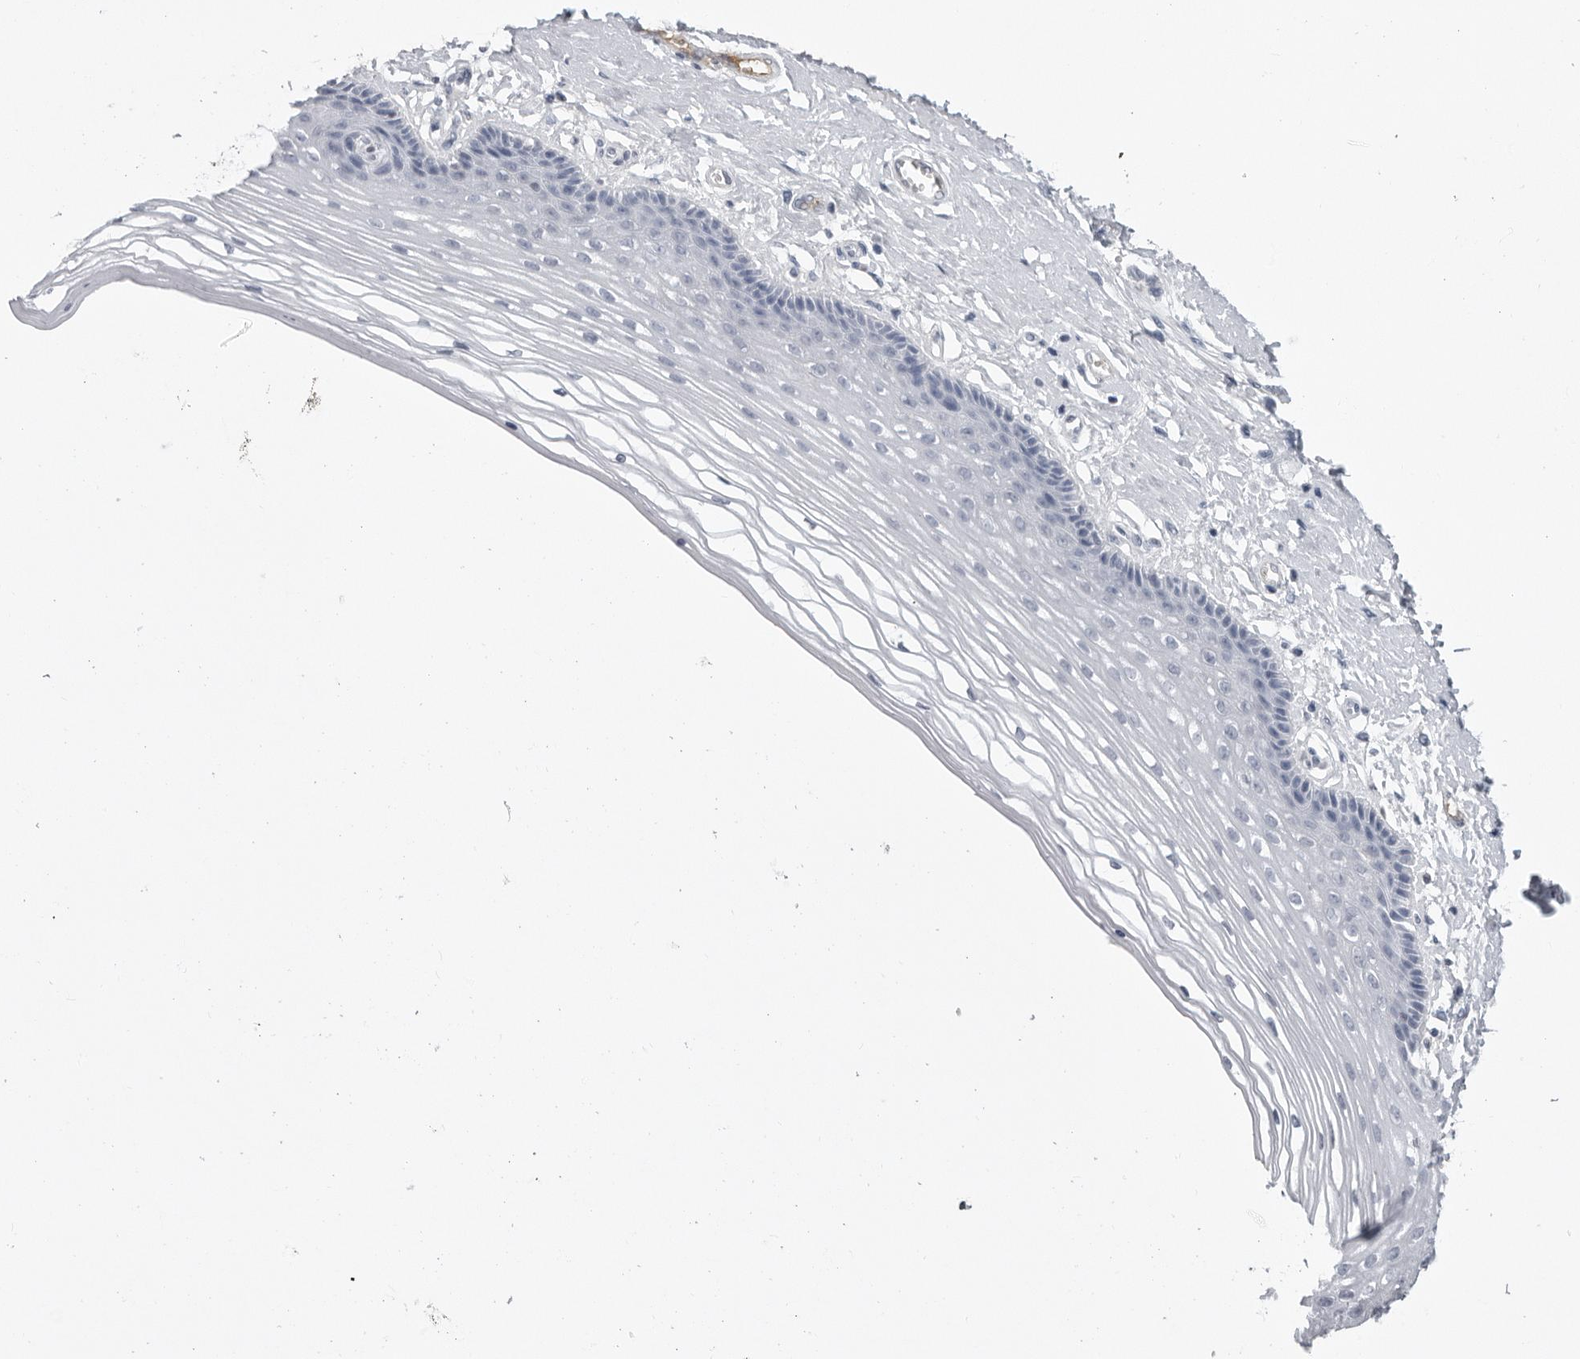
{"staining": {"intensity": "weak", "quantity": "<25%", "location": "cytoplasmic/membranous"}, "tissue": "vagina", "cell_type": "Squamous epithelial cells", "image_type": "normal", "snomed": [{"axis": "morphology", "description": "Normal tissue, NOS"}, {"axis": "topography", "description": "Vagina"}], "caption": "An image of vagina stained for a protein exhibits no brown staining in squamous epithelial cells.", "gene": "SERPINF2", "patient": {"sex": "female", "age": 46}}